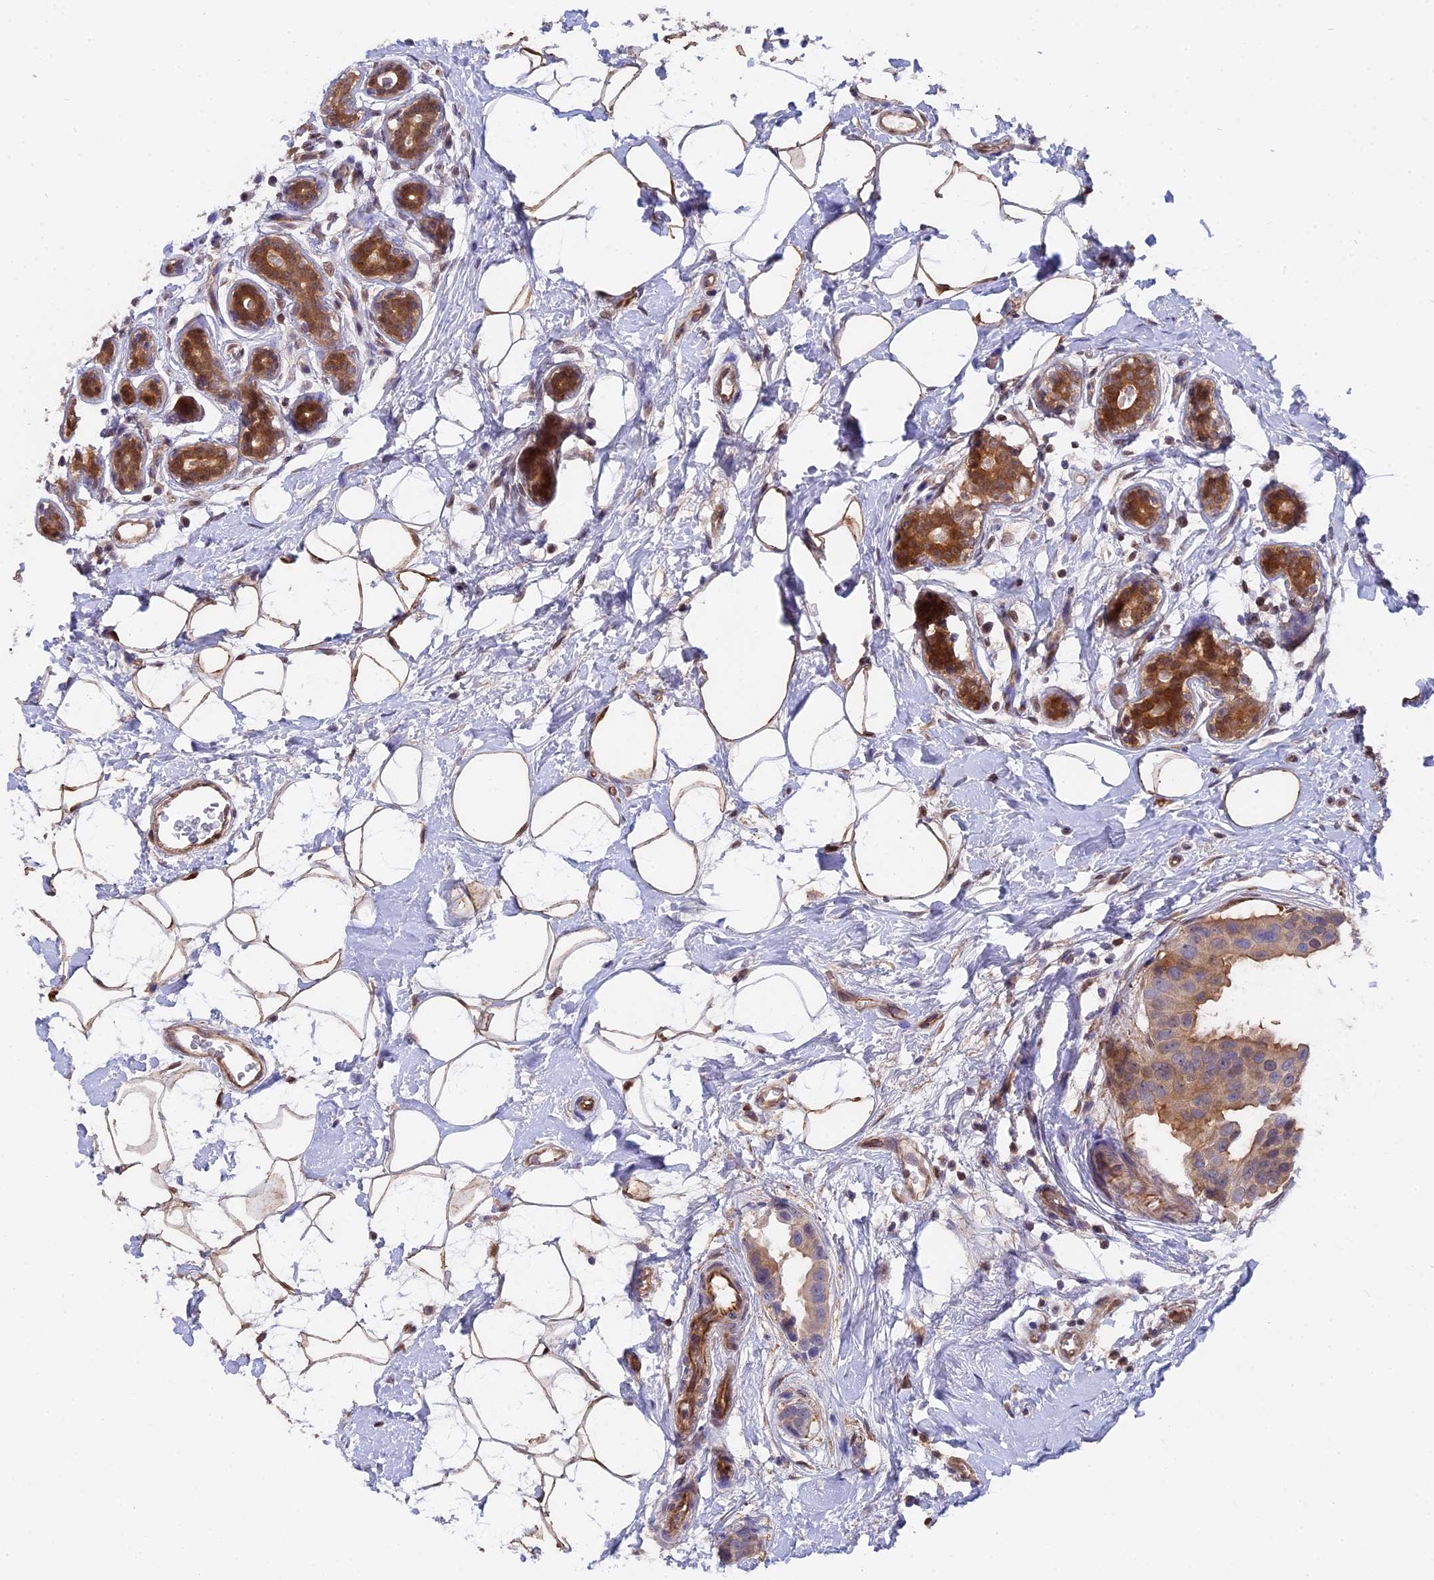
{"staining": {"intensity": "weak", "quantity": ">75%", "location": "cytoplasmic/membranous"}, "tissue": "breast cancer", "cell_type": "Tumor cells", "image_type": "cancer", "snomed": [{"axis": "morphology", "description": "Normal tissue, NOS"}, {"axis": "morphology", "description": "Duct carcinoma"}, {"axis": "topography", "description": "Breast"}], "caption": "Immunohistochemistry staining of breast cancer, which shows low levels of weak cytoplasmic/membranous positivity in approximately >75% of tumor cells indicating weak cytoplasmic/membranous protein staining. The staining was performed using DAB (brown) for protein detection and nuclei were counterstained in hematoxylin (blue).", "gene": "FAM118B", "patient": {"sex": "female", "age": 39}}